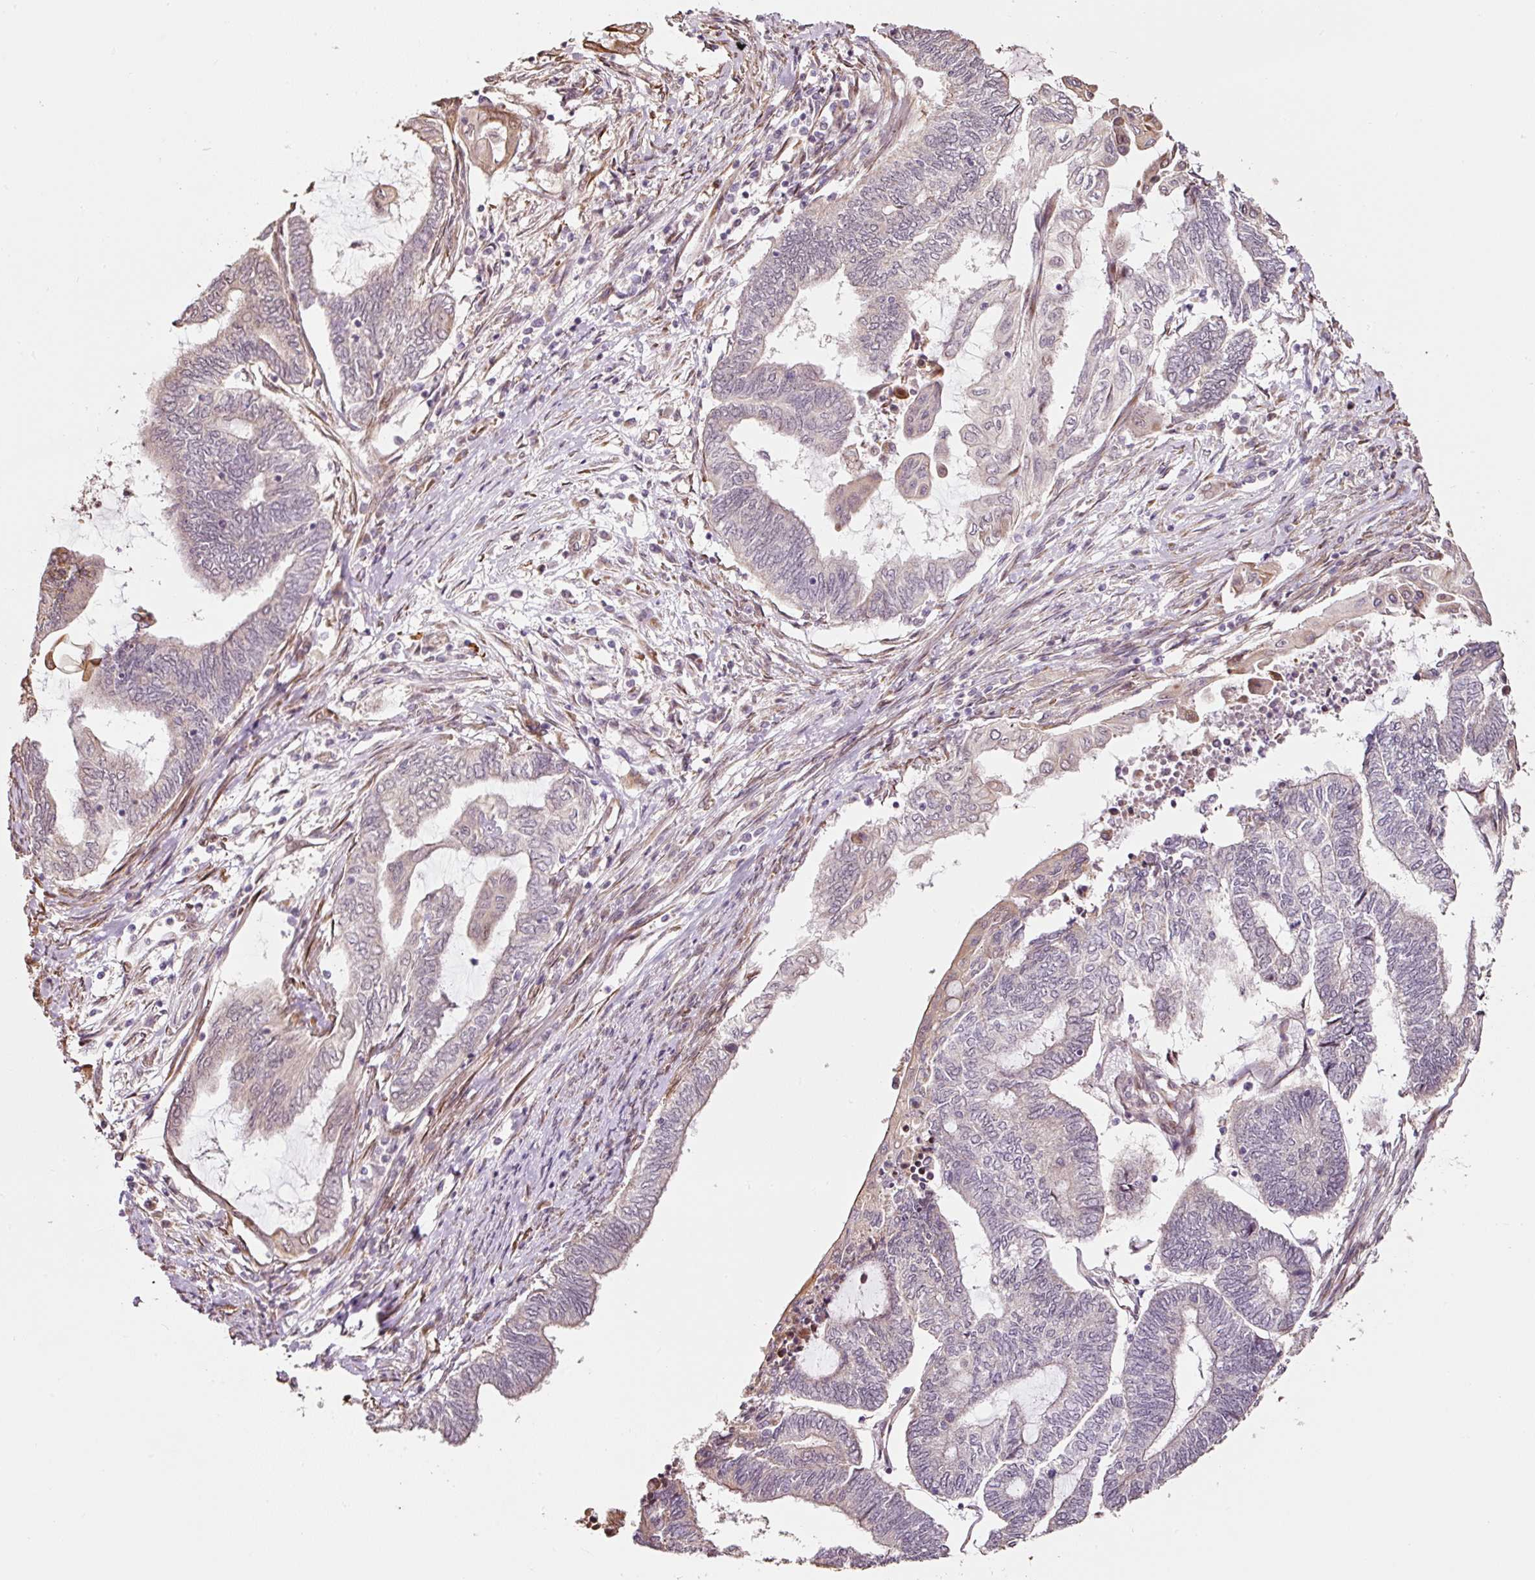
{"staining": {"intensity": "negative", "quantity": "none", "location": "none"}, "tissue": "endometrial cancer", "cell_type": "Tumor cells", "image_type": "cancer", "snomed": [{"axis": "morphology", "description": "Adenocarcinoma, NOS"}, {"axis": "topography", "description": "Uterus"}, {"axis": "topography", "description": "Endometrium"}], "caption": "Tumor cells show no significant protein expression in endometrial cancer.", "gene": "ETF1", "patient": {"sex": "female", "age": 70}}